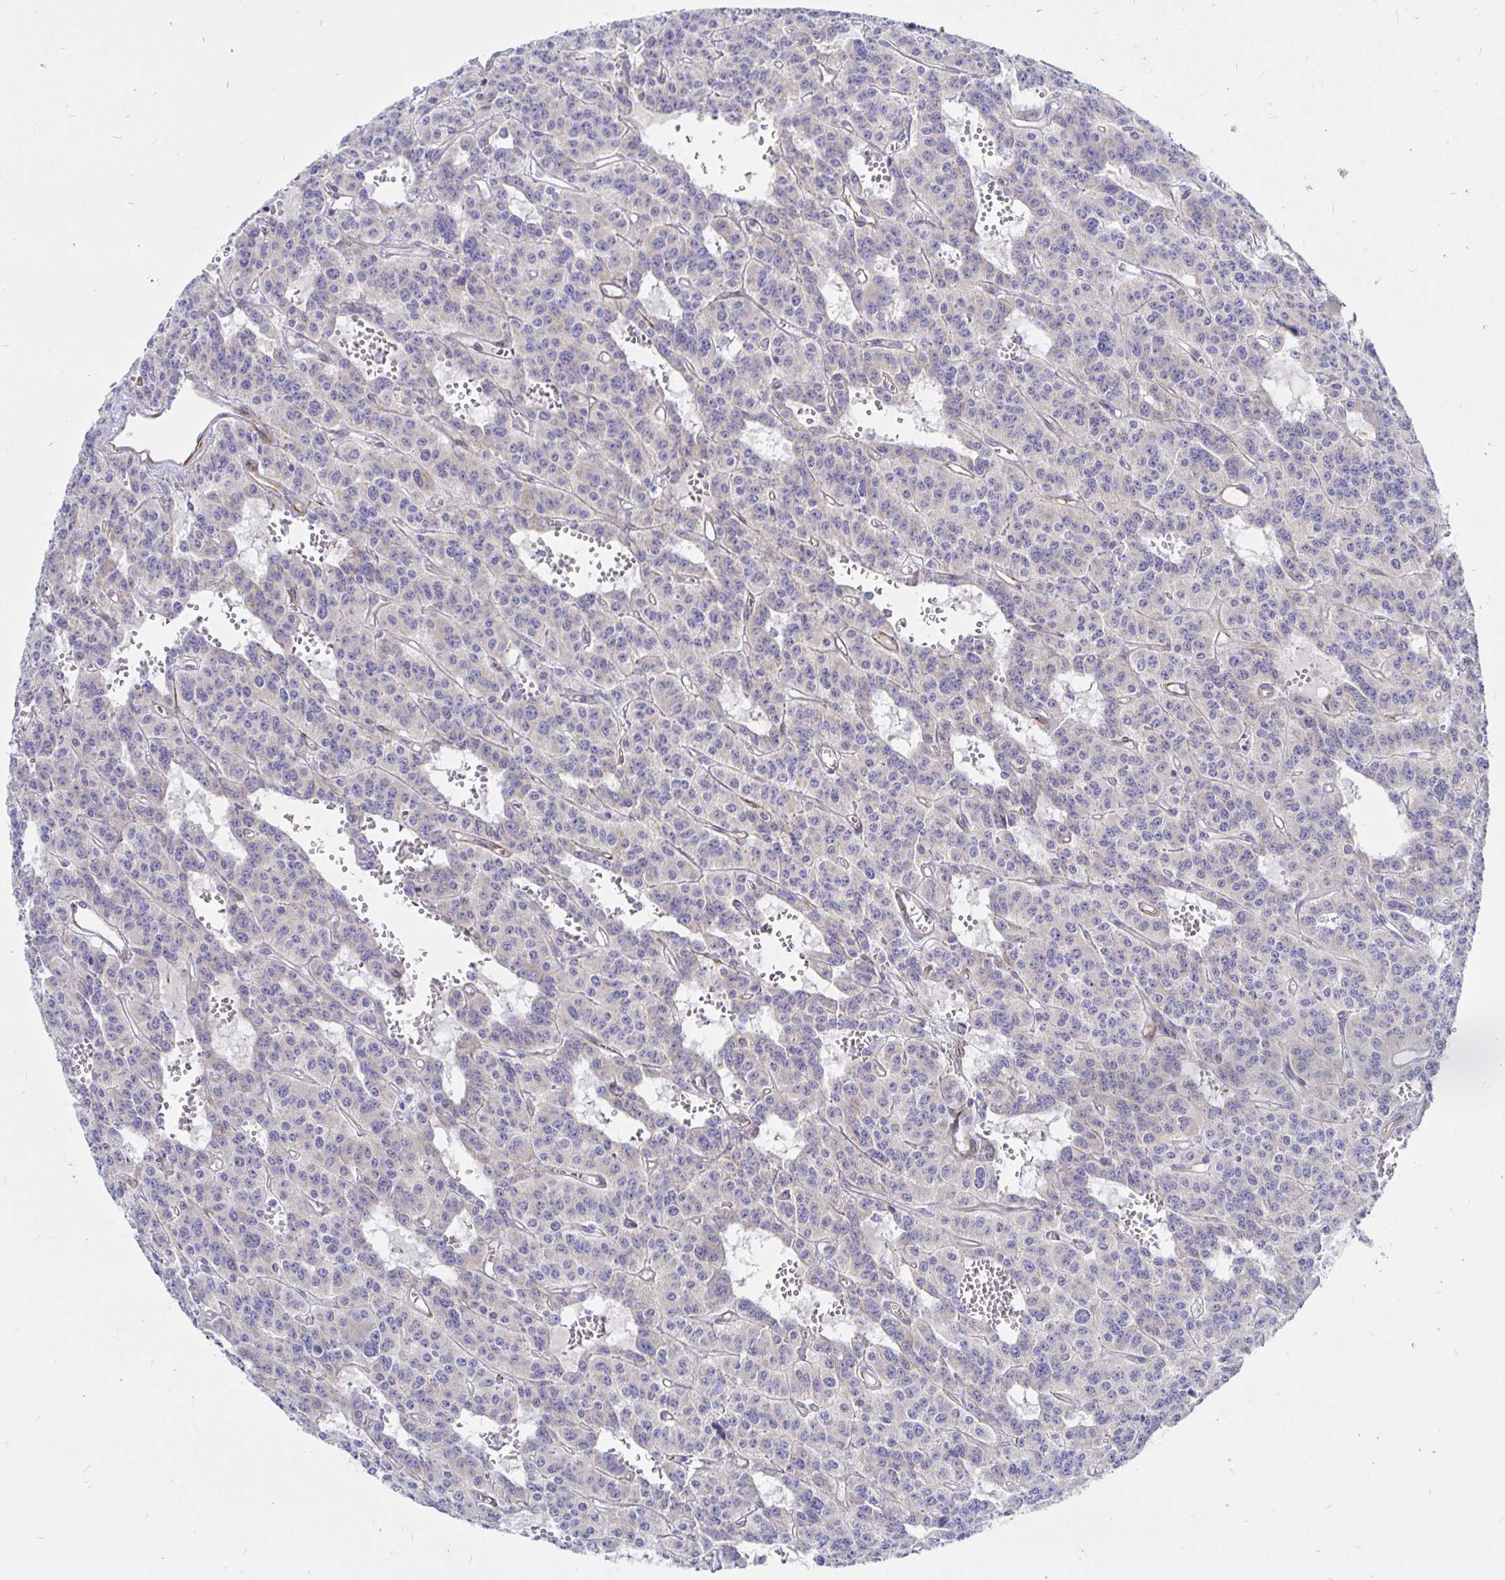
{"staining": {"intensity": "negative", "quantity": "none", "location": "none"}, "tissue": "carcinoid", "cell_type": "Tumor cells", "image_type": "cancer", "snomed": [{"axis": "morphology", "description": "Carcinoid, malignant, NOS"}, {"axis": "topography", "description": "Lung"}], "caption": "An immunohistochemistry histopathology image of carcinoid is shown. There is no staining in tumor cells of carcinoid.", "gene": "COX16", "patient": {"sex": "female", "age": 71}}